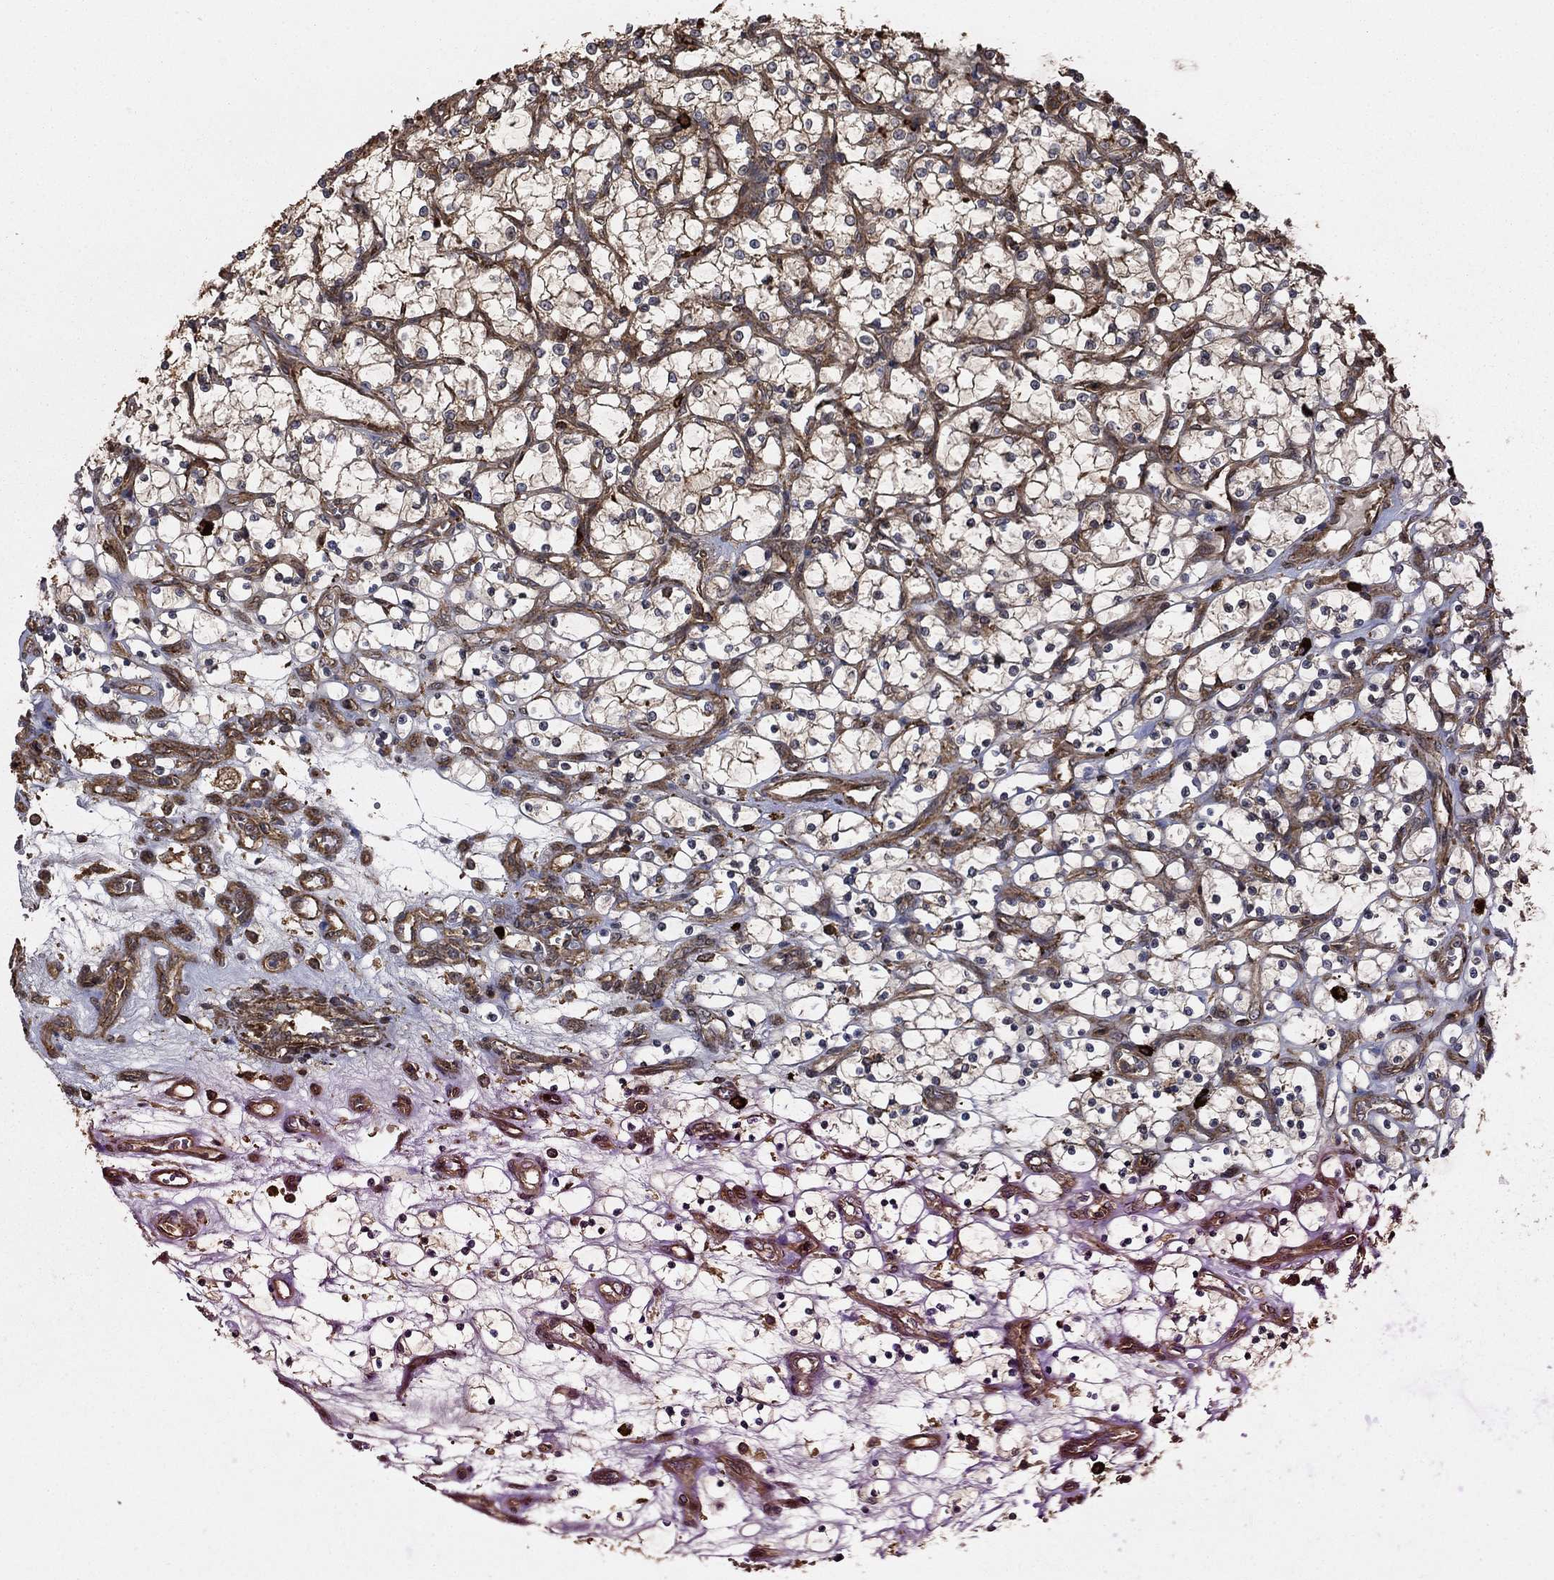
{"staining": {"intensity": "moderate", "quantity": "25%-75%", "location": "cytoplasmic/membranous"}, "tissue": "renal cancer", "cell_type": "Tumor cells", "image_type": "cancer", "snomed": [{"axis": "morphology", "description": "Adenocarcinoma, NOS"}, {"axis": "topography", "description": "Kidney"}], "caption": "The histopathology image displays staining of renal adenocarcinoma, revealing moderate cytoplasmic/membranous protein positivity (brown color) within tumor cells.", "gene": "HABP4", "patient": {"sex": "female", "age": 69}}